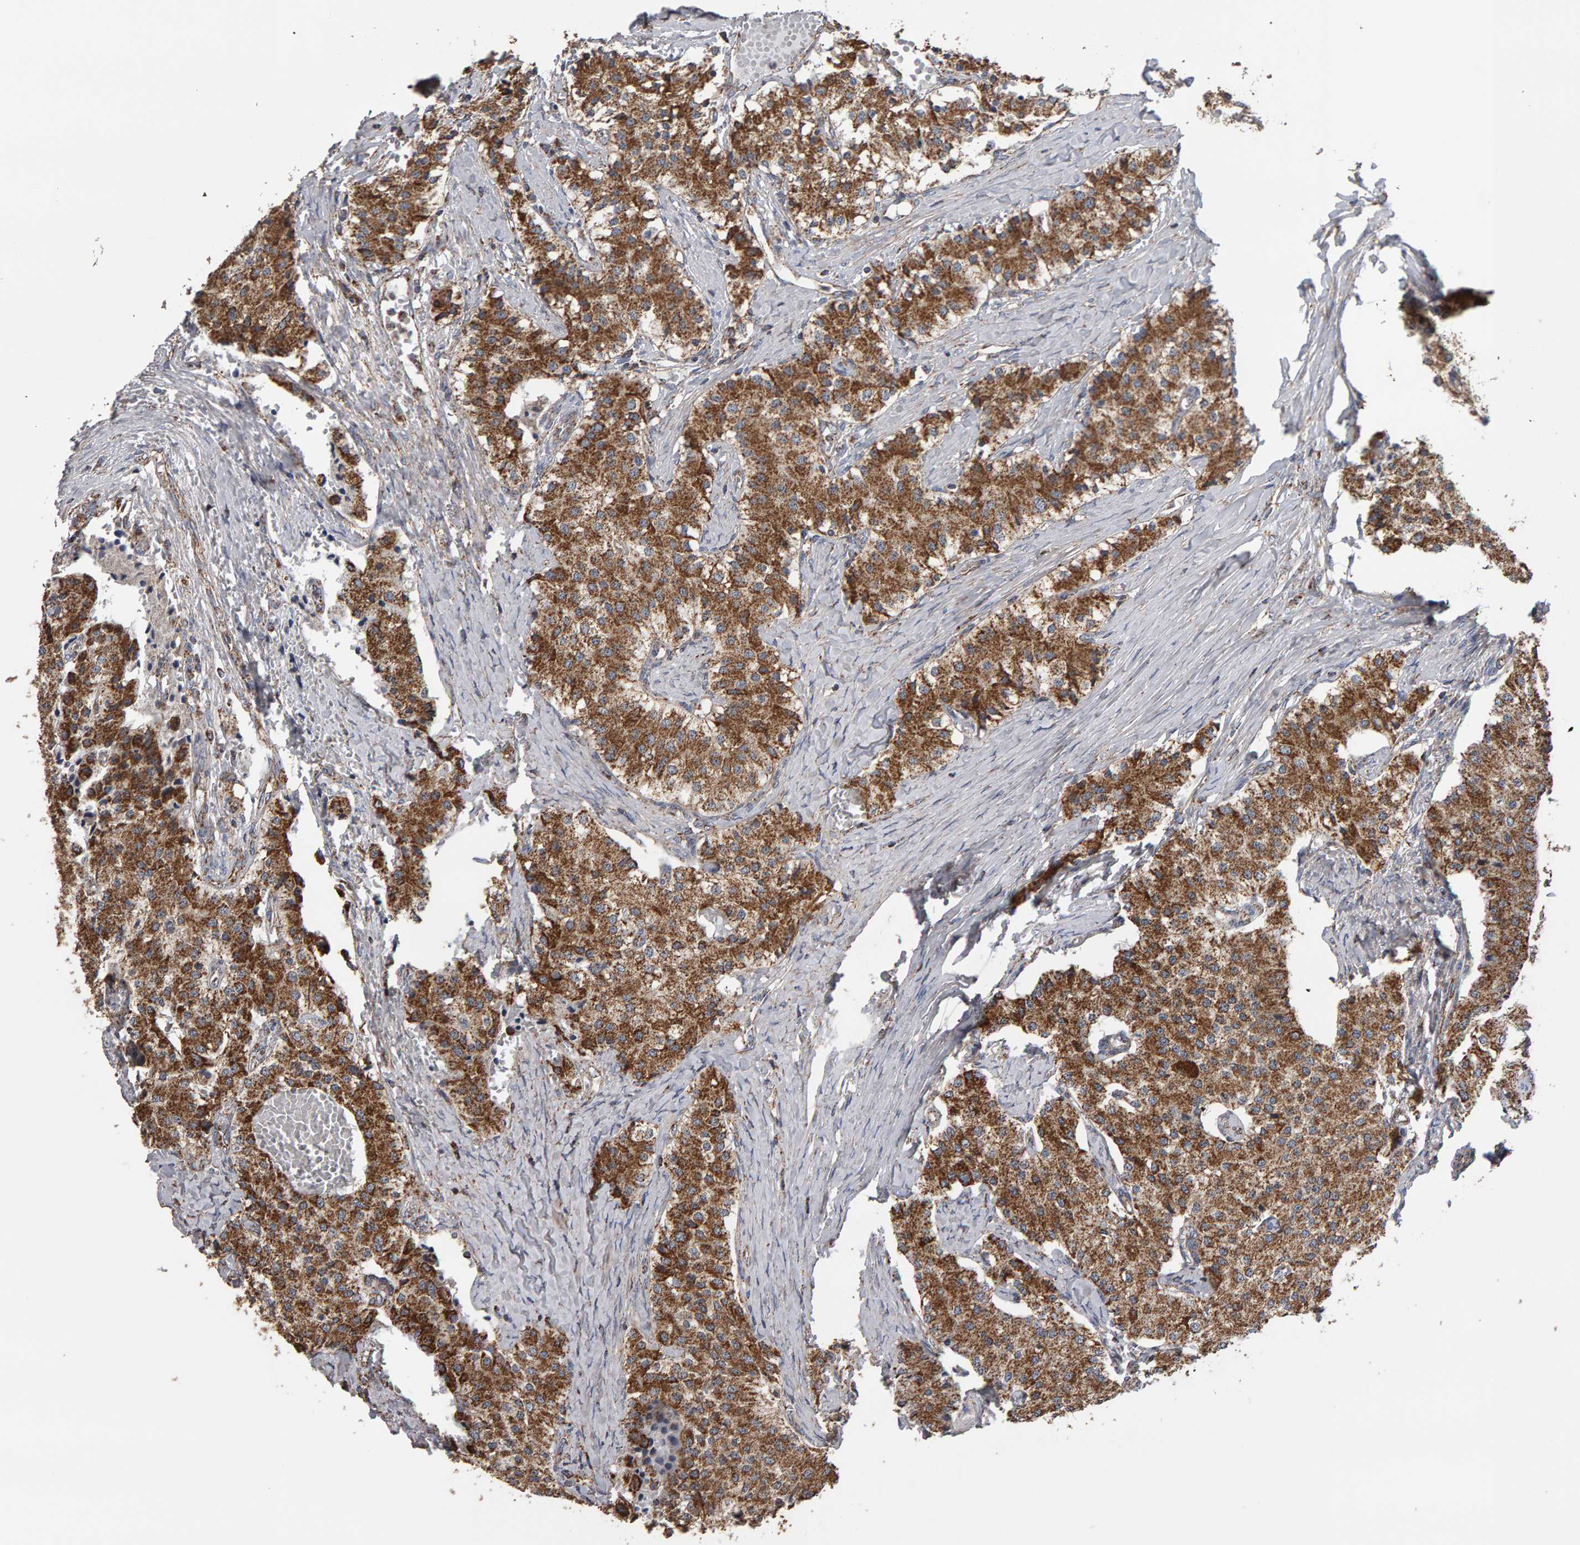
{"staining": {"intensity": "moderate", "quantity": ">75%", "location": "cytoplasmic/membranous"}, "tissue": "carcinoid", "cell_type": "Tumor cells", "image_type": "cancer", "snomed": [{"axis": "morphology", "description": "Carcinoid, malignant, NOS"}, {"axis": "topography", "description": "Colon"}], "caption": "Tumor cells show medium levels of moderate cytoplasmic/membranous positivity in approximately >75% of cells in human malignant carcinoid. (DAB = brown stain, brightfield microscopy at high magnification).", "gene": "TOM1L1", "patient": {"sex": "female", "age": 52}}